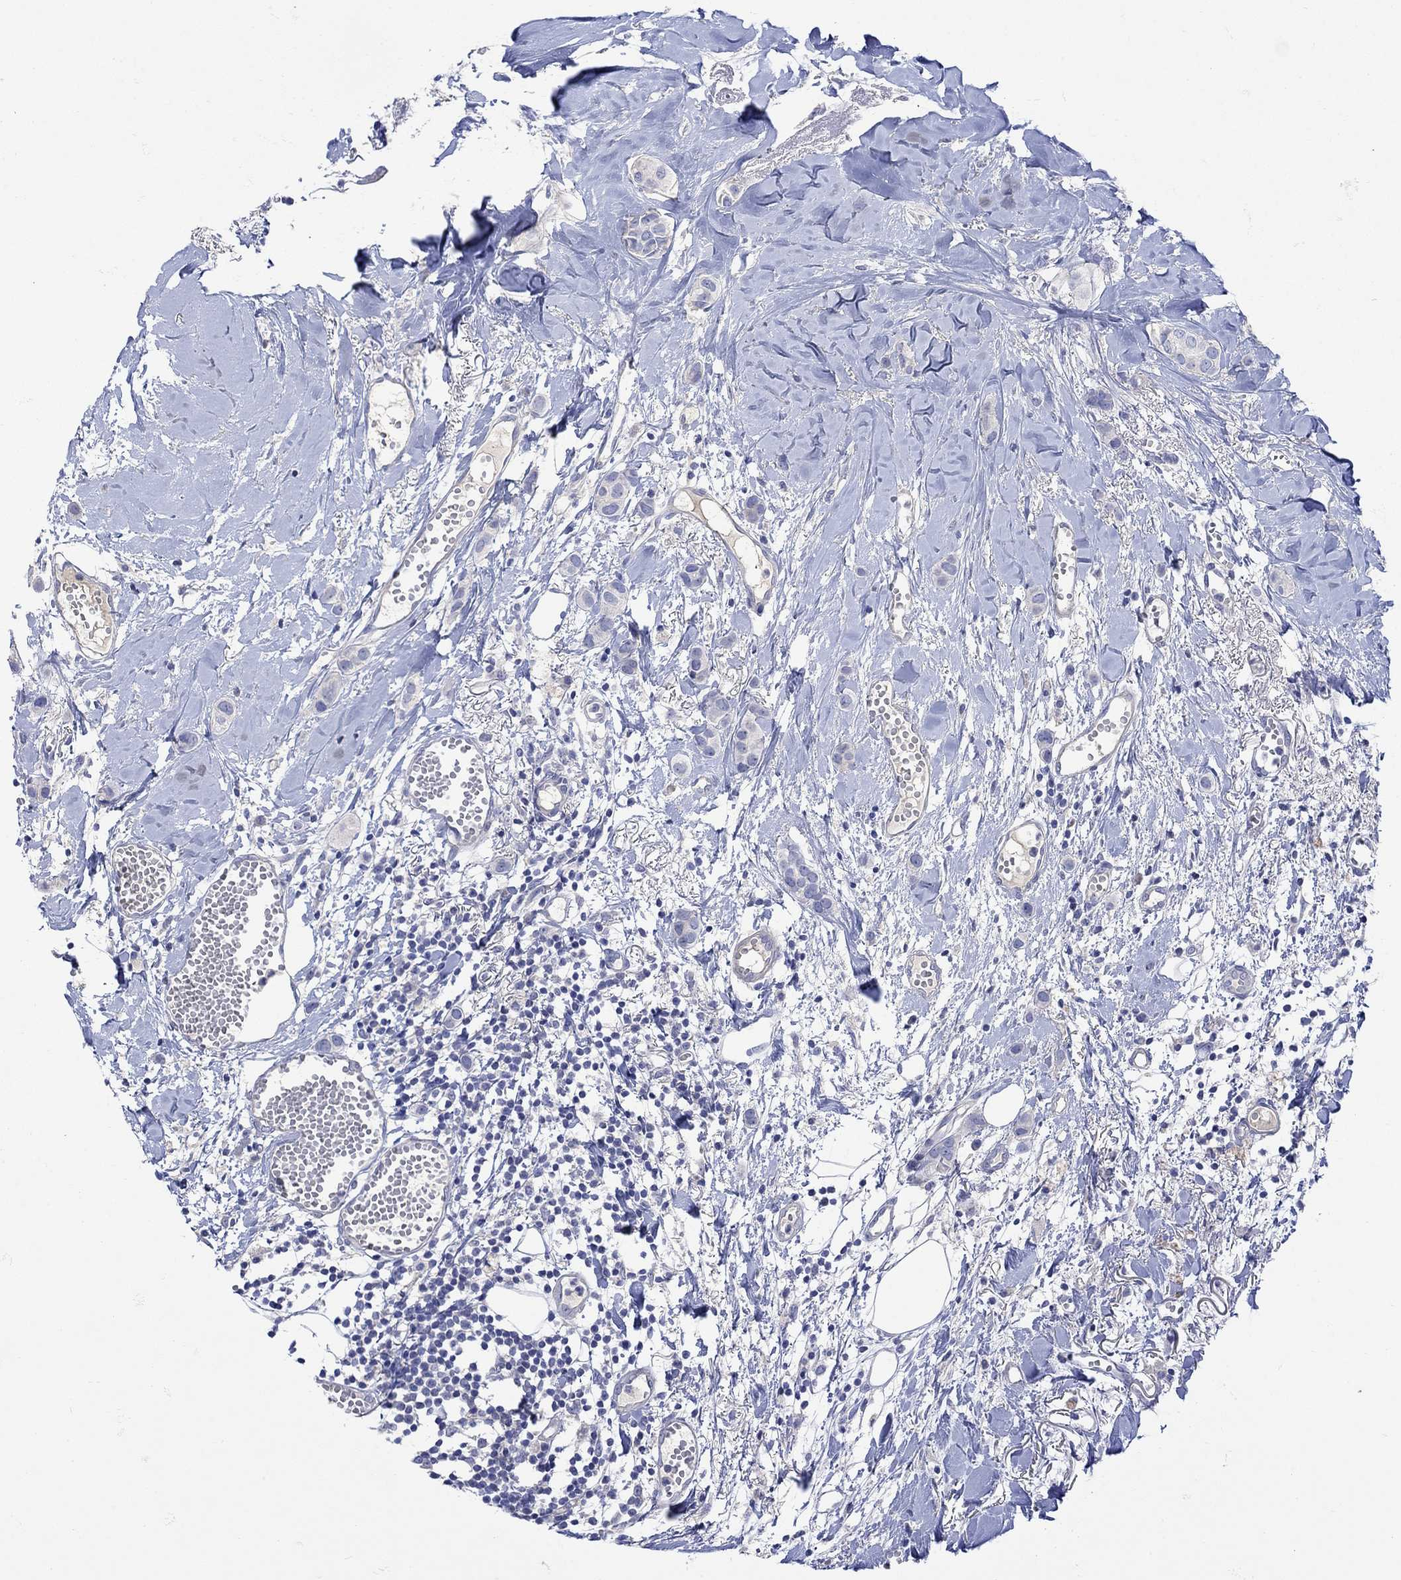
{"staining": {"intensity": "negative", "quantity": "none", "location": "none"}, "tissue": "breast cancer", "cell_type": "Tumor cells", "image_type": "cancer", "snomed": [{"axis": "morphology", "description": "Duct carcinoma"}, {"axis": "topography", "description": "Breast"}], "caption": "Tumor cells are negative for protein expression in human infiltrating ductal carcinoma (breast).", "gene": "MSI1", "patient": {"sex": "female", "age": 85}}